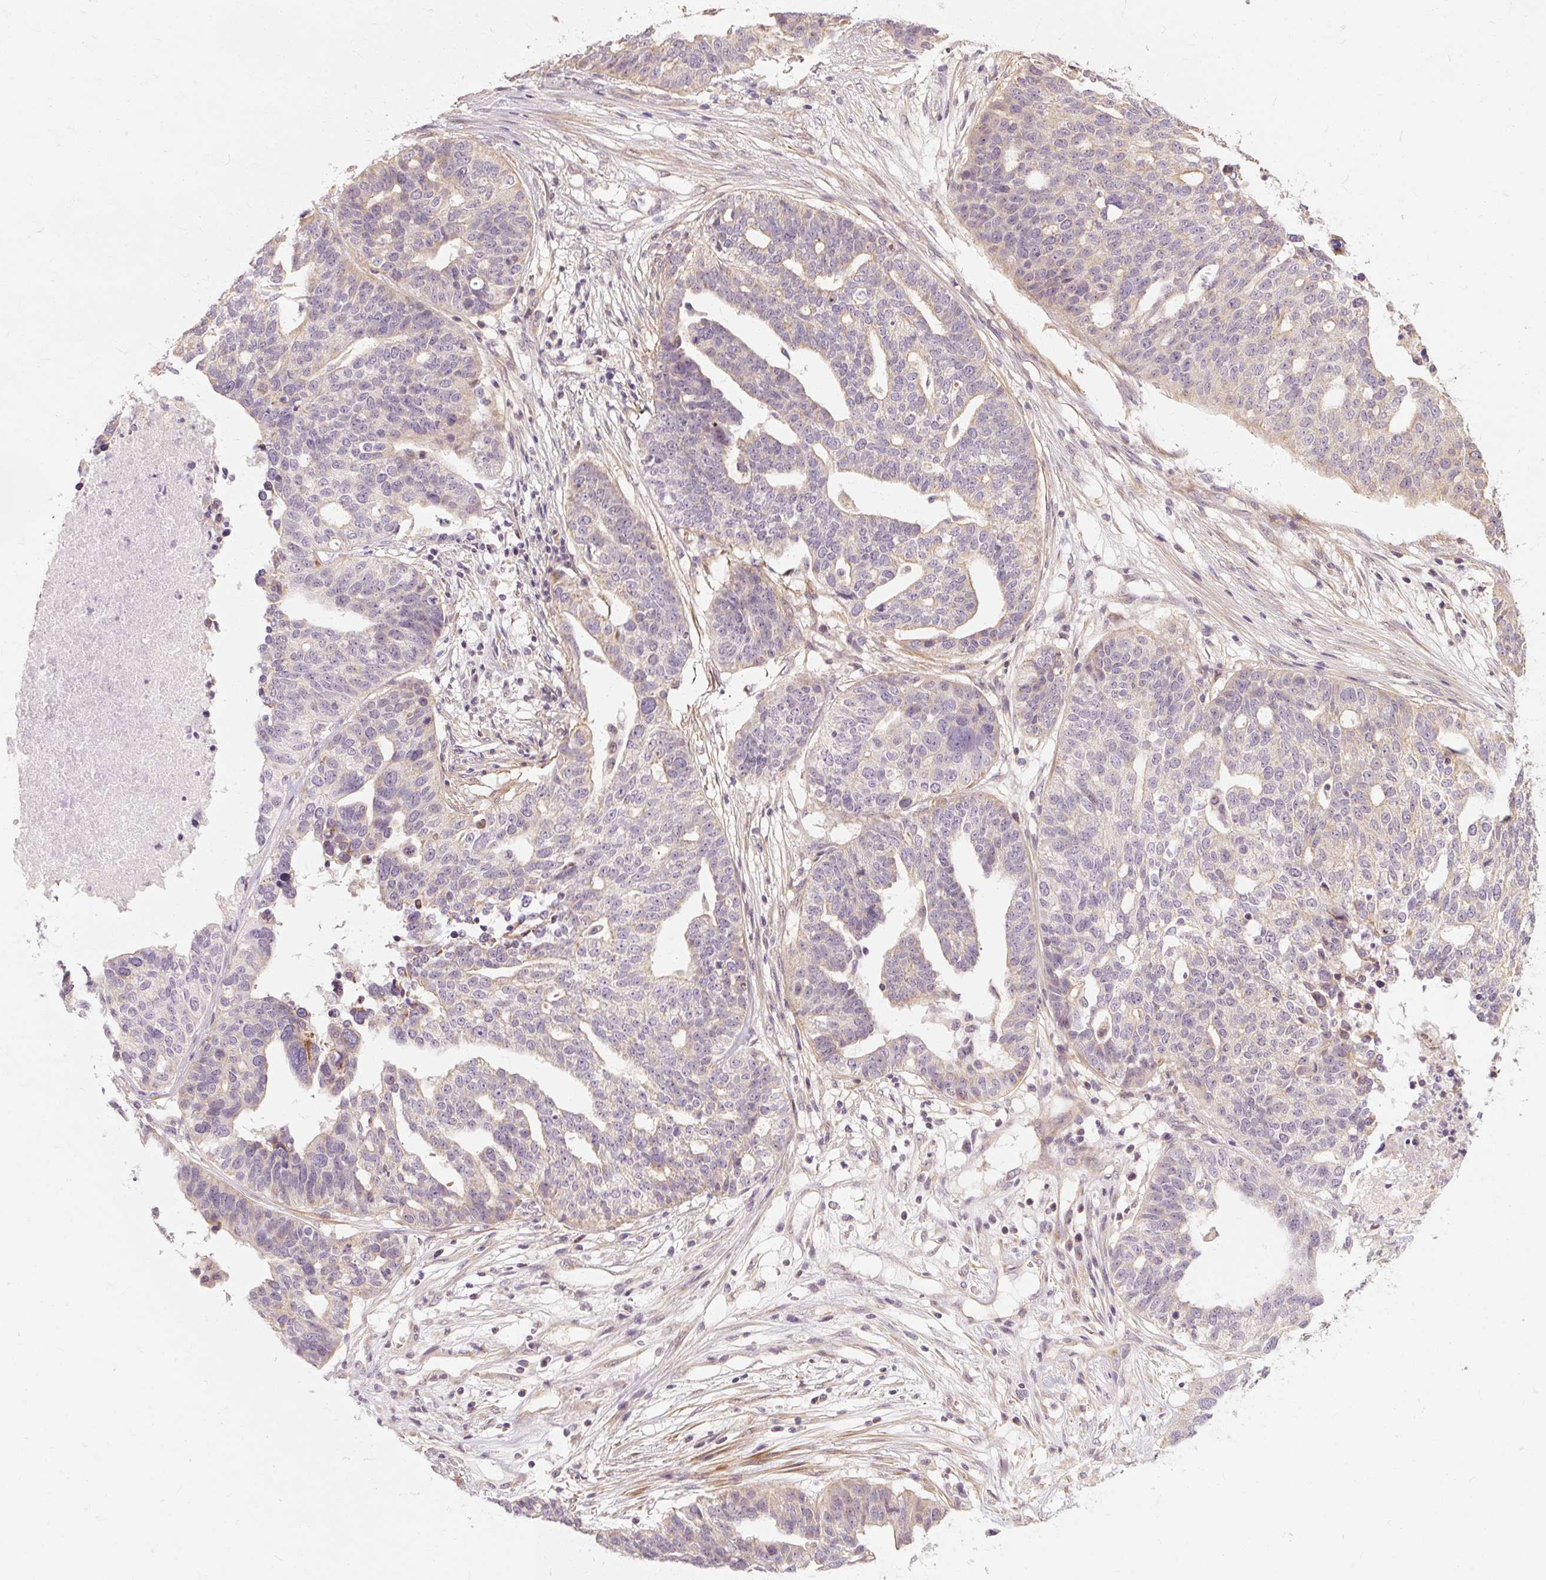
{"staining": {"intensity": "negative", "quantity": "none", "location": "none"}, "tissue": "ovarian cancer", "cell_type": "Tumor cells", "image_type": "cancer", "snomed": [{"axis": "morphology", "description": "Cystadenocarcinoma, serous, NOS"}, {"axis": "topography", "description": "Ovary"}], "caption": "IHC of human ovarian cancer (serous cystadenocarcinoma) reveals no positivity in tumor cells. (Immunohistochemistry, brightfield microscopy, high magnification).", "gene": "RB1CC1", "patient": {"sex": "female", "age": 59}}